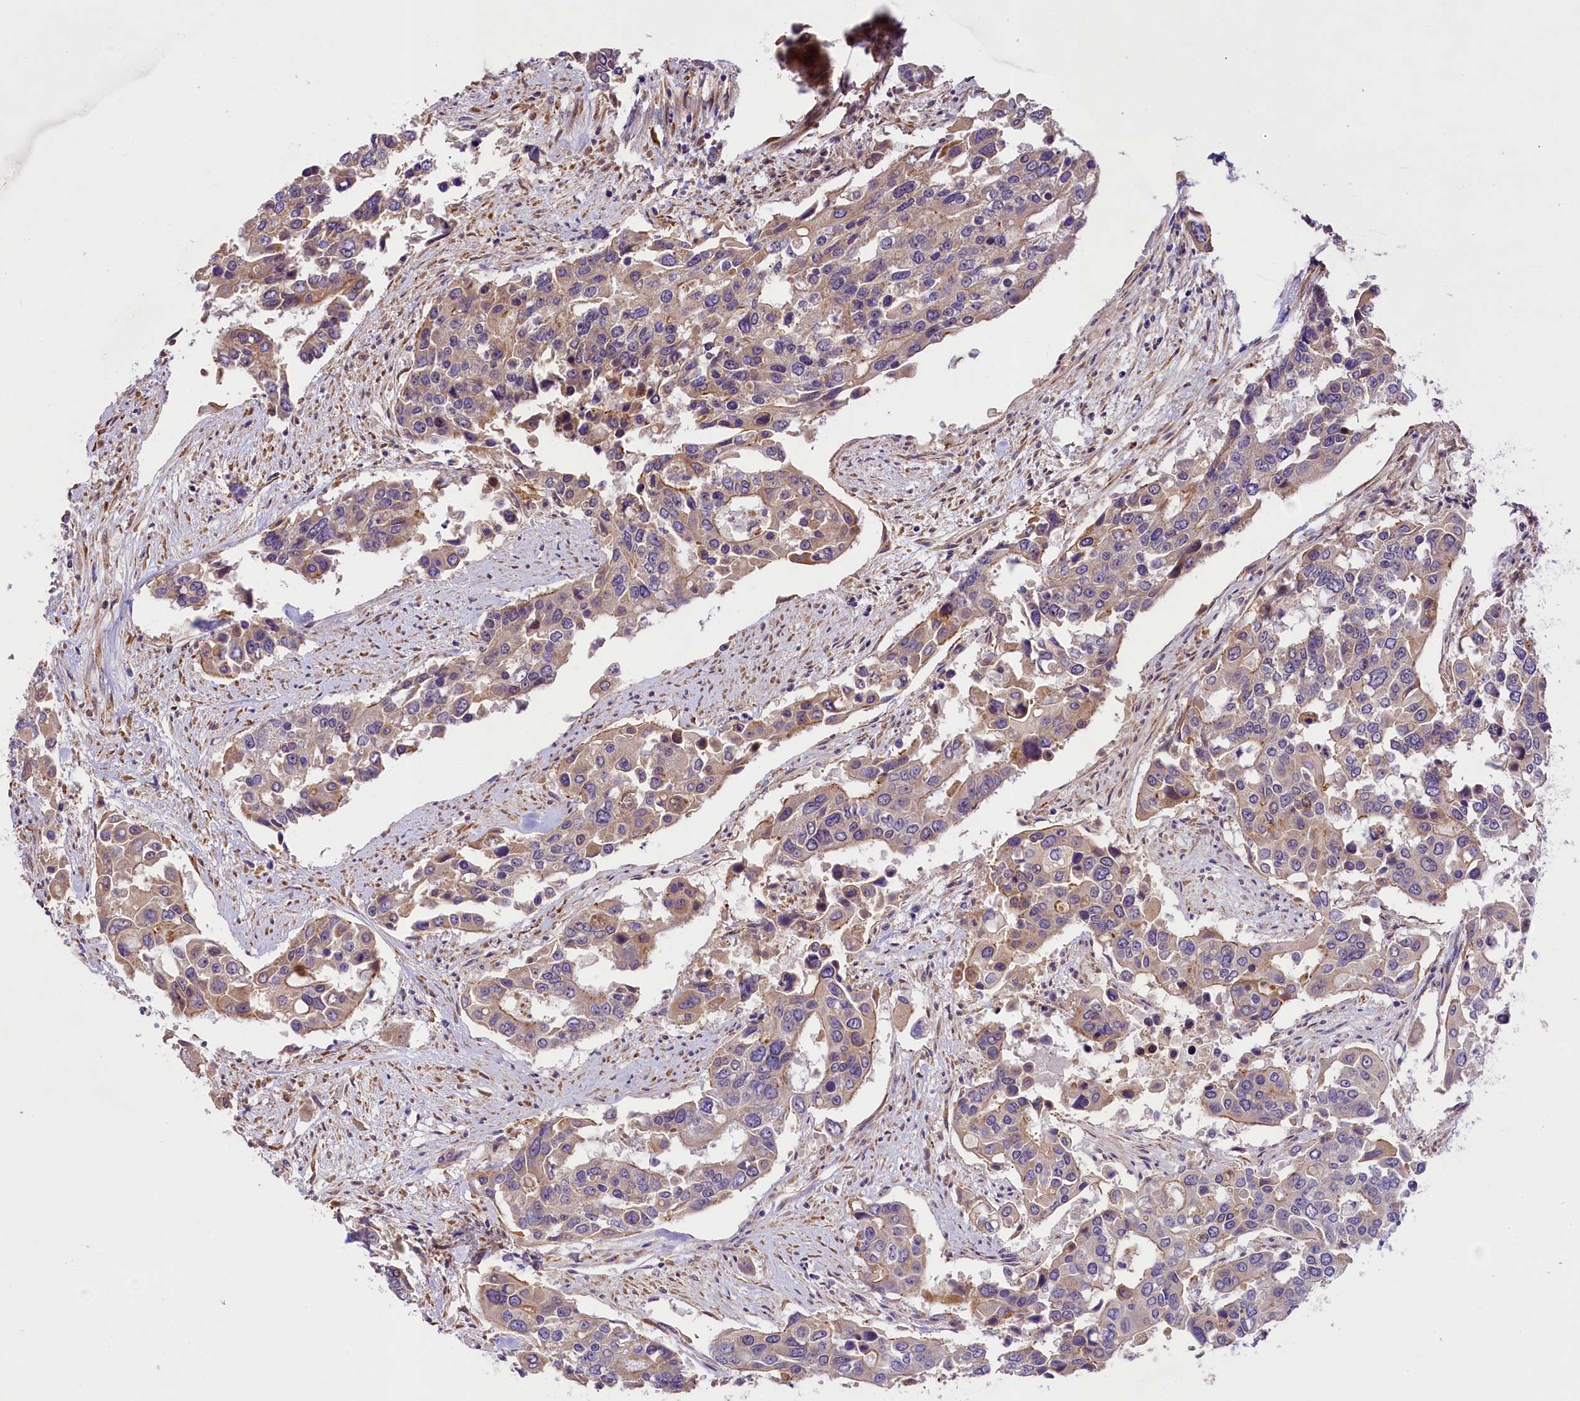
{"staining": {"intensity": "moderate", "quantity": "<25%", "location": "cytoplasmic/membranous"}, "tissue": "colorectal cancer", "cell_type": "Tumor cells", "image_type": "cancer", "snomed": [{"axis": "morphology", "description": "Adenocarcinoma, NOS"}, {"axis": "topography", "description": "Colon"}], "caption": "A photomicrograph of human colorectal adenocarcinoma stained for a protein displays moderate cytoplasmic/membranous brown staining in tumor cells. The protein is stained brown, and the nuclei are stained in blue (DAB IHC with brightfield microscopy, high magnification).", "gene": "UBXN6", "patient": {"sex": "male", "age": 77}}